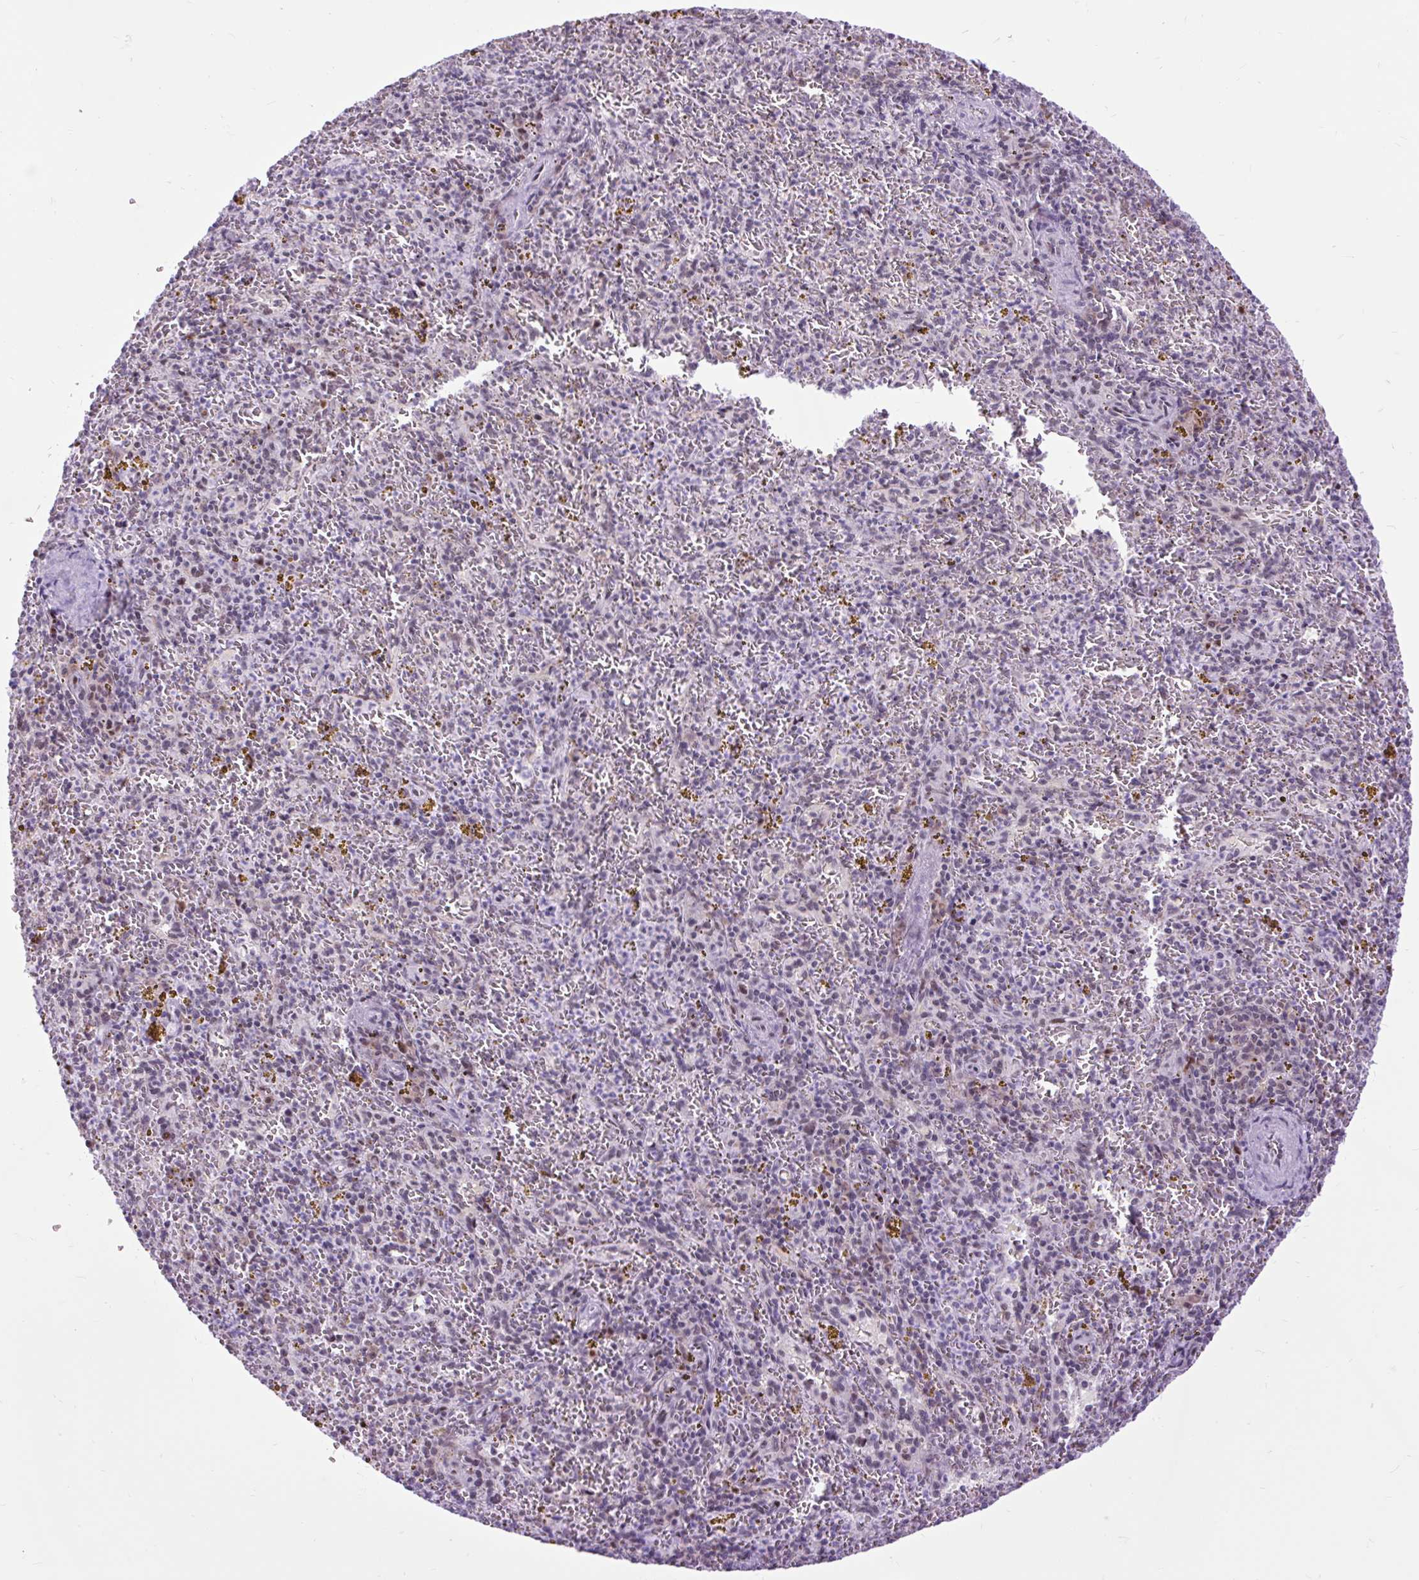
{"staining": {"intensity": "weak", "quantity": "<25%", "location": "nuclear"}, "tissue": "spleen", "cell_type": "Cells in red pulp", "image_type": "normal", "snomed": [{"axis": "morphology", "description": "Normal tissue, NOS"}, {"axis": "topography", "description": "Spleen"}], "caption": "Spleen was stained to show a protein in brown. There is no significant staining in cells in red pulp.", "gene": "CLK2", "patient": {"sex": "male", "age": 57}}